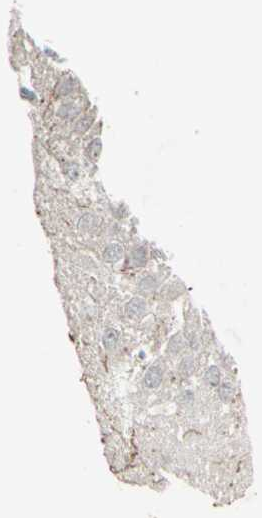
{"staining": {"intensity": "moderate", "quantity": ">75%", "location": "cytoplasmic/membranous"}, "tissue": "hippocampus", "cell_type": "Glial cells", "image_type": "normal", "snomed": [{"axis": "morphology", "description": "Normal tissue, NOS"}, {"axis": "topography", "description": "Hippocampus"}], "caption": "A photomicrograph of hippocampus stained for a protein reveals moderate cytoplasmic/membranous brown staining in glial cells. (DAB IHC, brown staining for protein, blue staining for nuclei).", "gene": "CLDN11", "patient": {"sex": "male", "age": 45}}